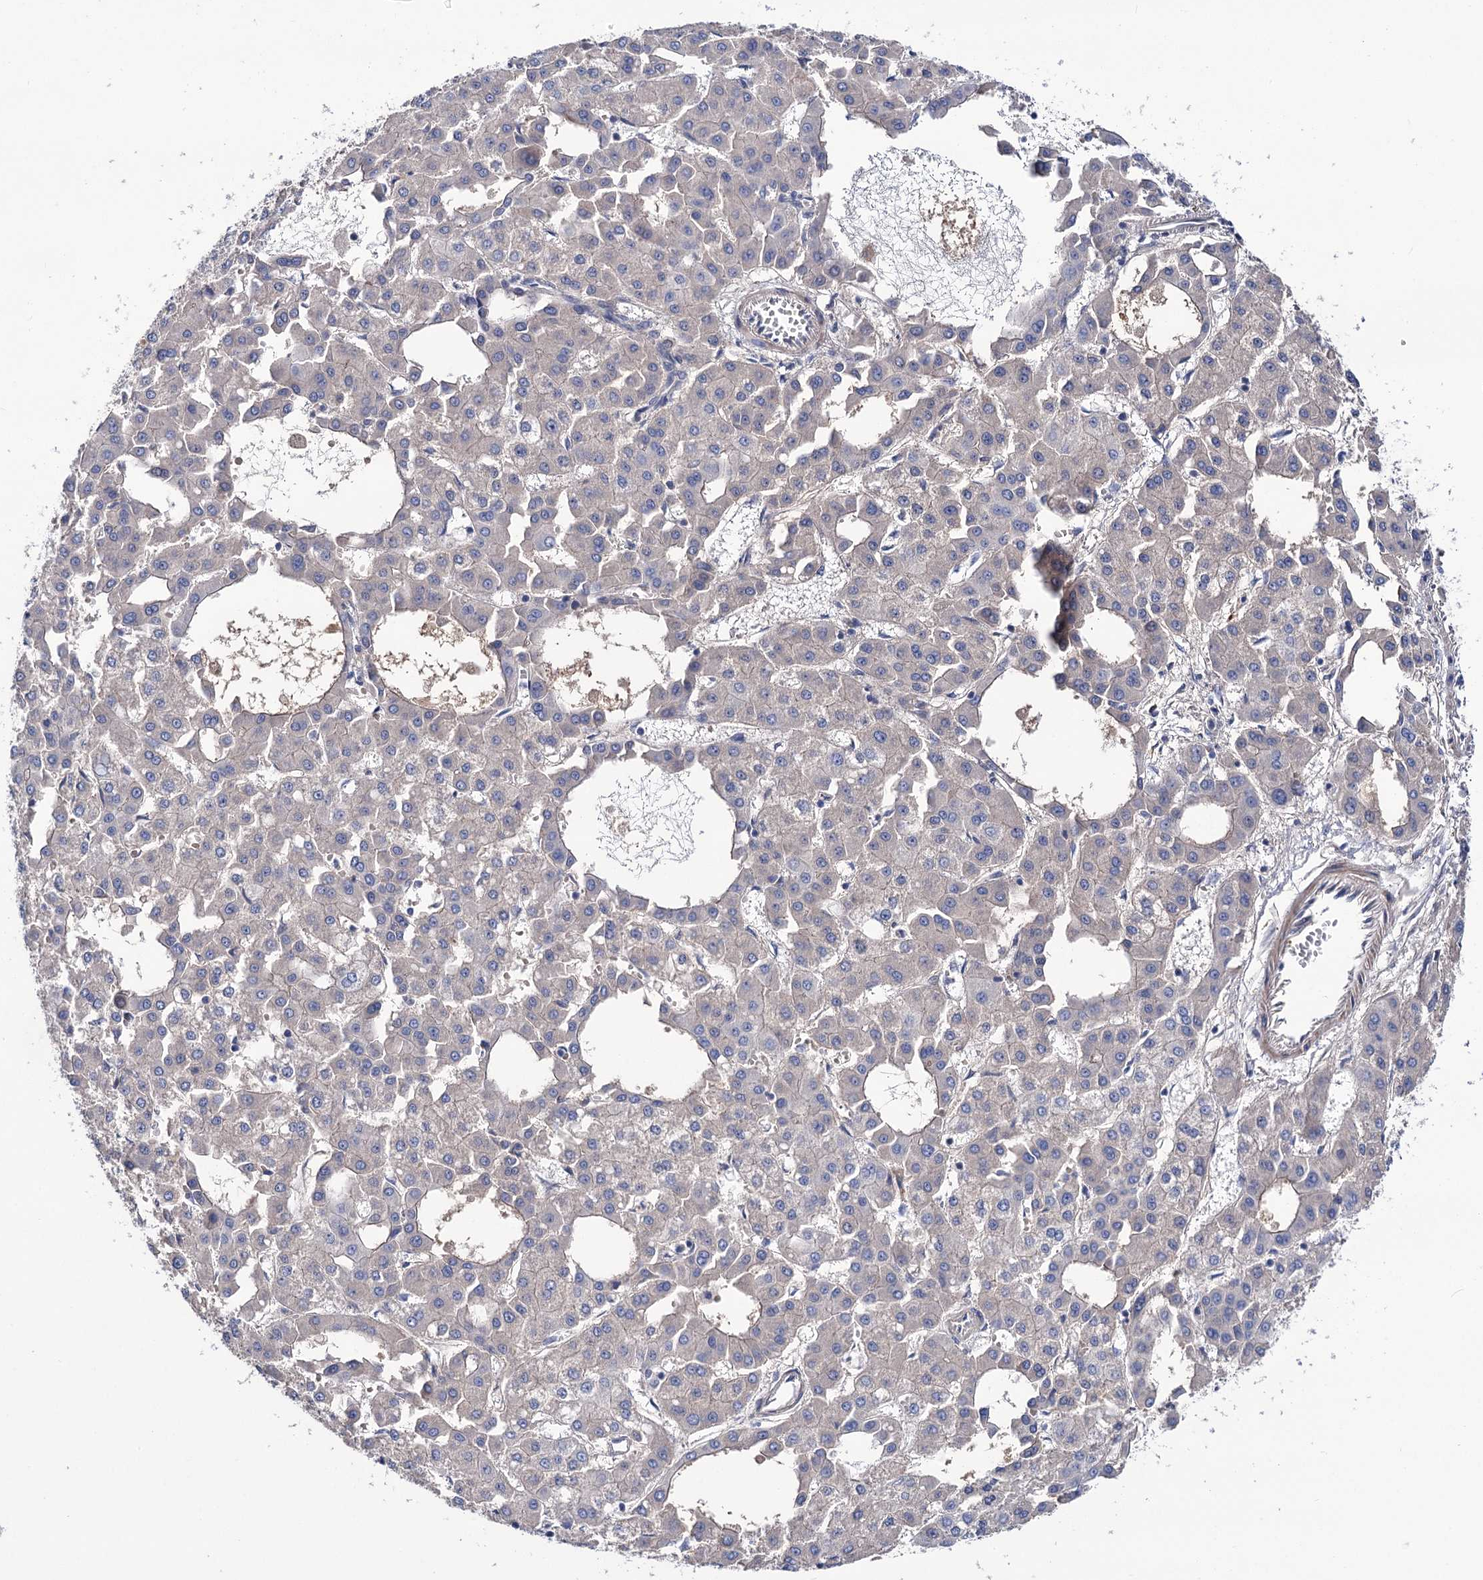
{"staining": {"intensity": "negative", "quantity": "none", "location": "none"}, "tissue": "liver cancer", "cell_type": "Tumor cells", "image_type": "cancer", "snomed": [{"axis": "morphology", "description": "Carcinoma, Hepatocellular, NOS"}, {"axis": "topography", "description": "Liver"}], "caption": "This is an IHC micrograph of liver cancer. There is no staining in tumor cells.", "gene": "PPP1R32", "patient": {"sex": "male", "age": 47}}